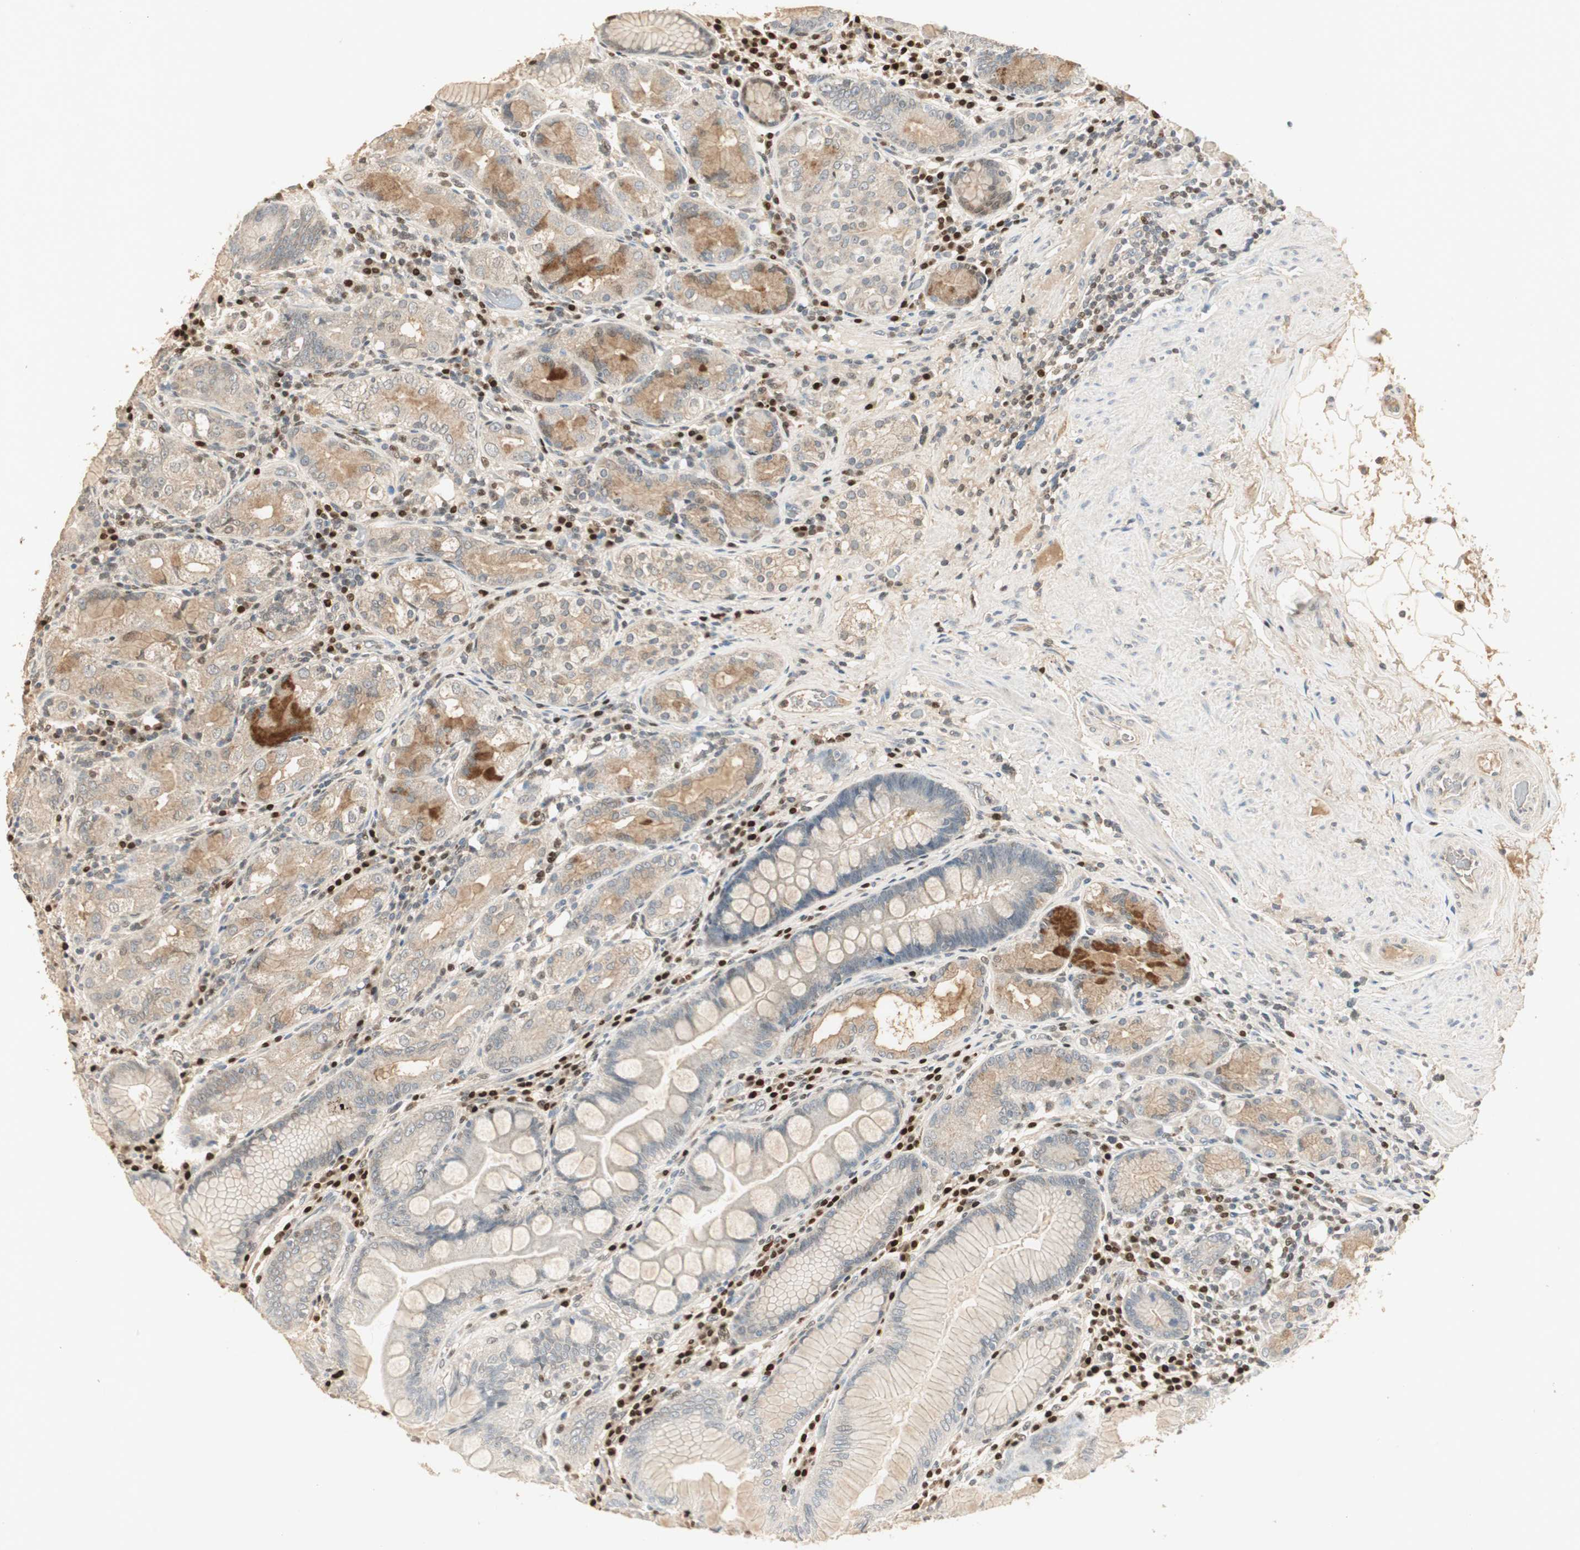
{"staining": {"intensity": "weak", "quantity": "25%-75%", "location": "cytoplasmic/membranous"}, "tissue": "stomach", "cell_type": "Glandular cells", "image_type": "normal", "snomed": [{"axis": "morphology", "description": "Normal tissue, NOS"}, {"axis": "topography", "description": "Stomach, lower"}], "caption": "This is a histology image of IHC staining of normal stomach, which shows weak positivity in the cytoplasmic/membranous of glandular cells.", "gene": "RUNX2", "patient": {"sex": "female", "age": 76}}